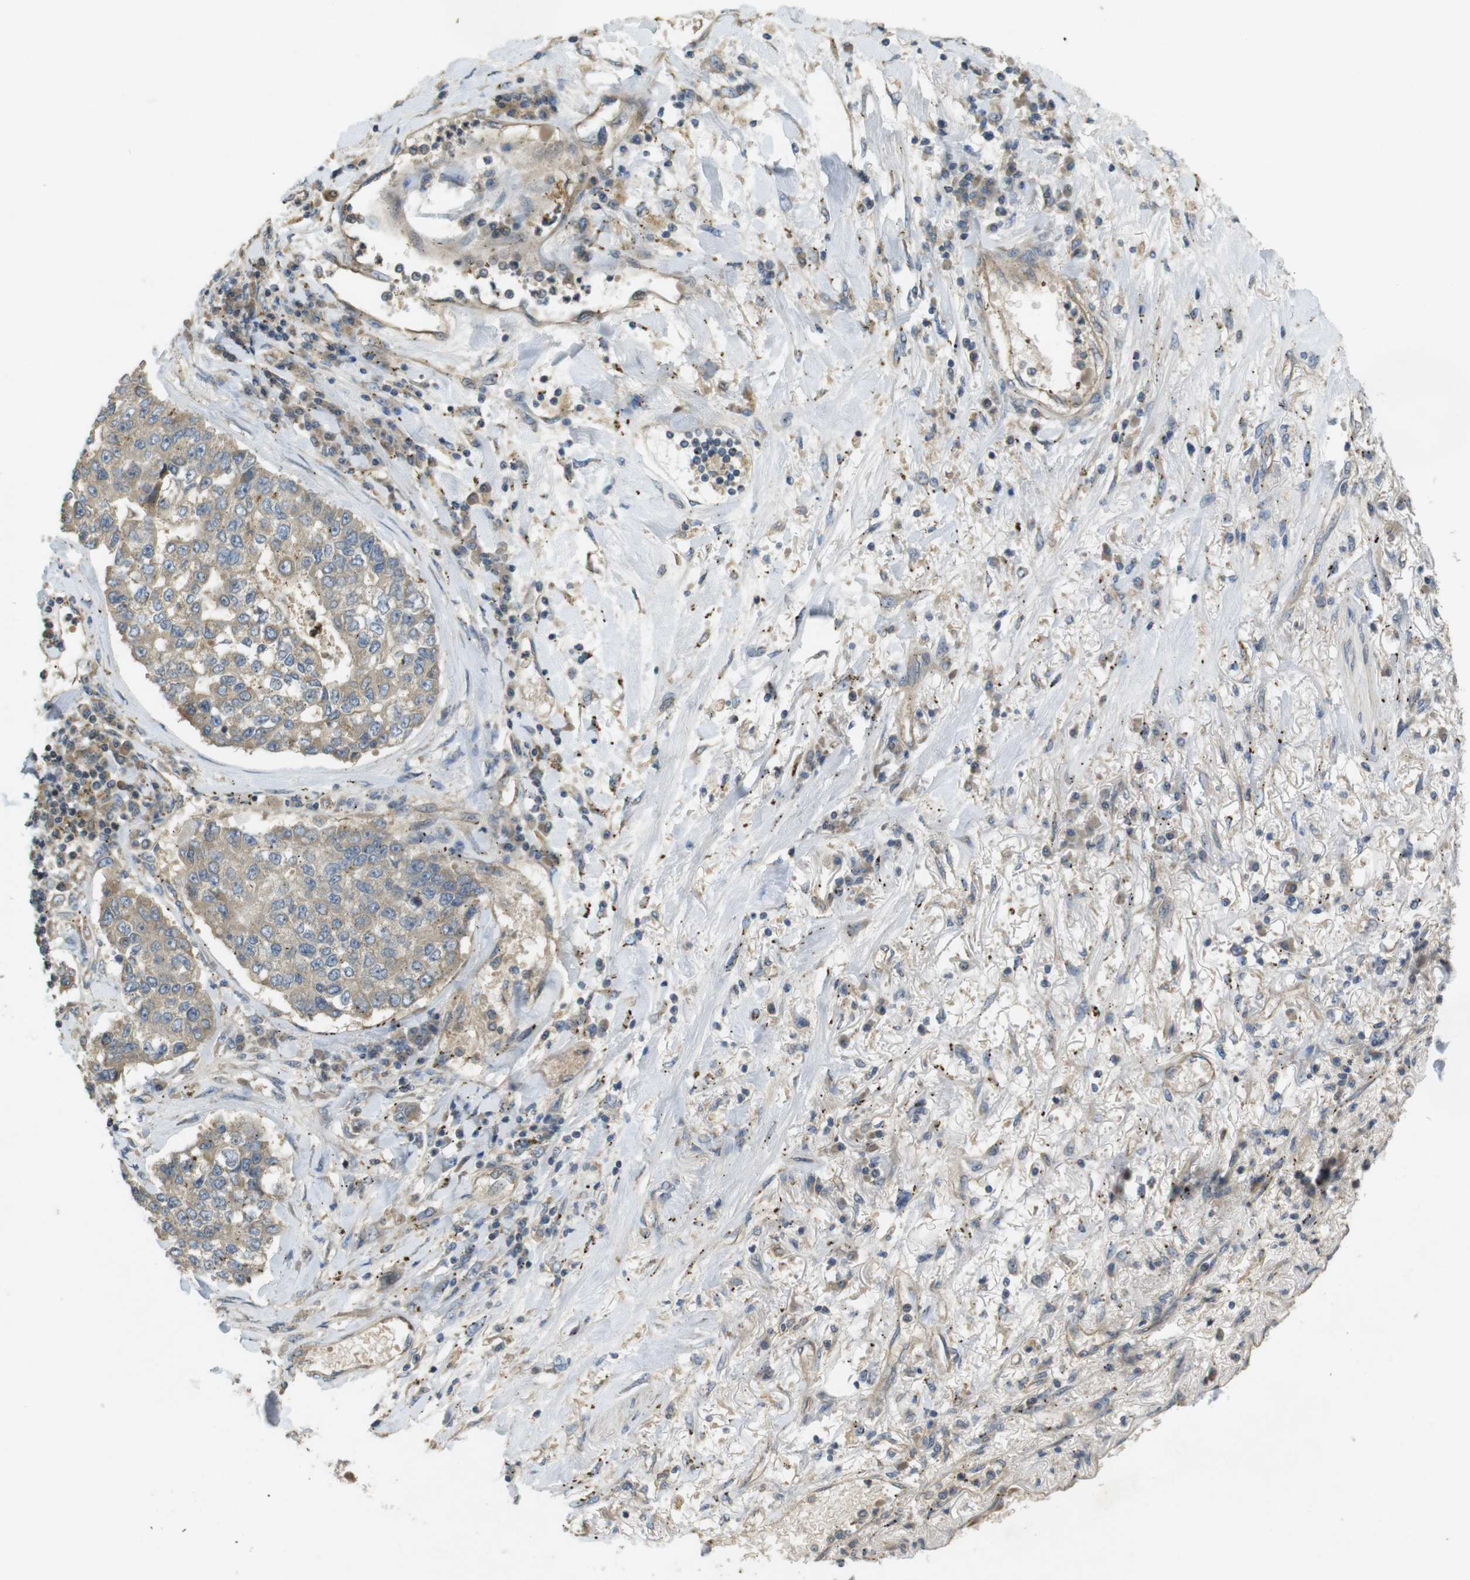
{"staining": {"intensity": "weak", "quantity": "<25%", "location": "cytoplasmic/membranous"}, "tissue": "lung cancer", "cell_type": "Tumor cells", "image_type": "cancer", "snomed": [{"axis": "morphology", "description": "Adenocarcinoma, NOS"}, {"axis": "topography", "description": "Lung"}], "caption": "Human lung cancer stained for a protein using immunohistochemistry (IHC) shows no positivity in tumor cells.", "gene": "CLTC", "patient": {"sex": "male", "age": 49}}